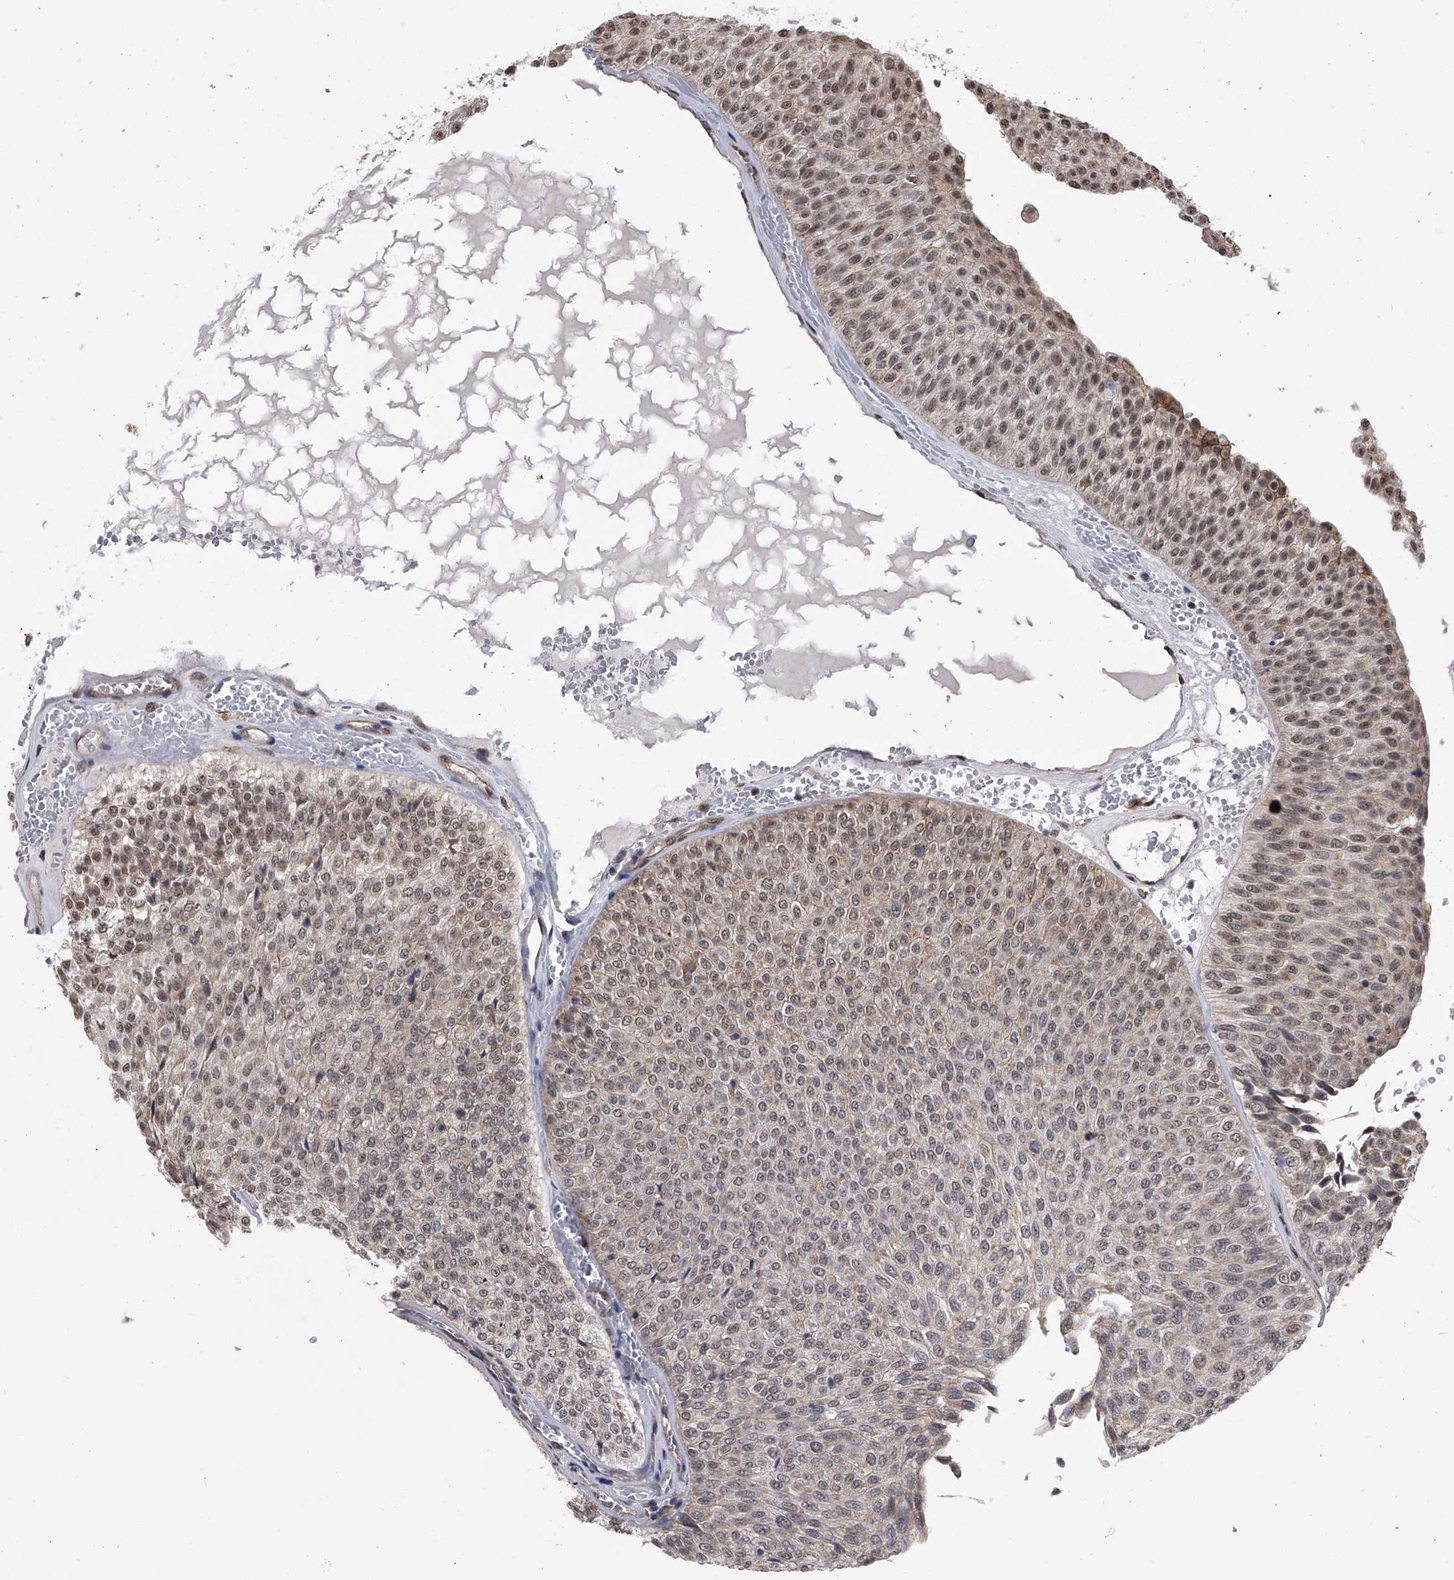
{"staining": {"intensity": "weak", "quantity": ">75%", "location": "nuclear"}, "tissue": "urothelial cancer", "cell_type": "Tumor cells", "image_type": "cancer", "snomed": [{"axis": "morphology", "description": "Urothelial carcinoma, Low grade"}, {"axis": "topography", "description": "Urinary bladder"}], "caption": "Tumor cells exhibit weak nuclear expression in about >75% of cells in urothelial cancer.", "gene": "ZNF76", "patient": {"sex": "male", "age": 78}}